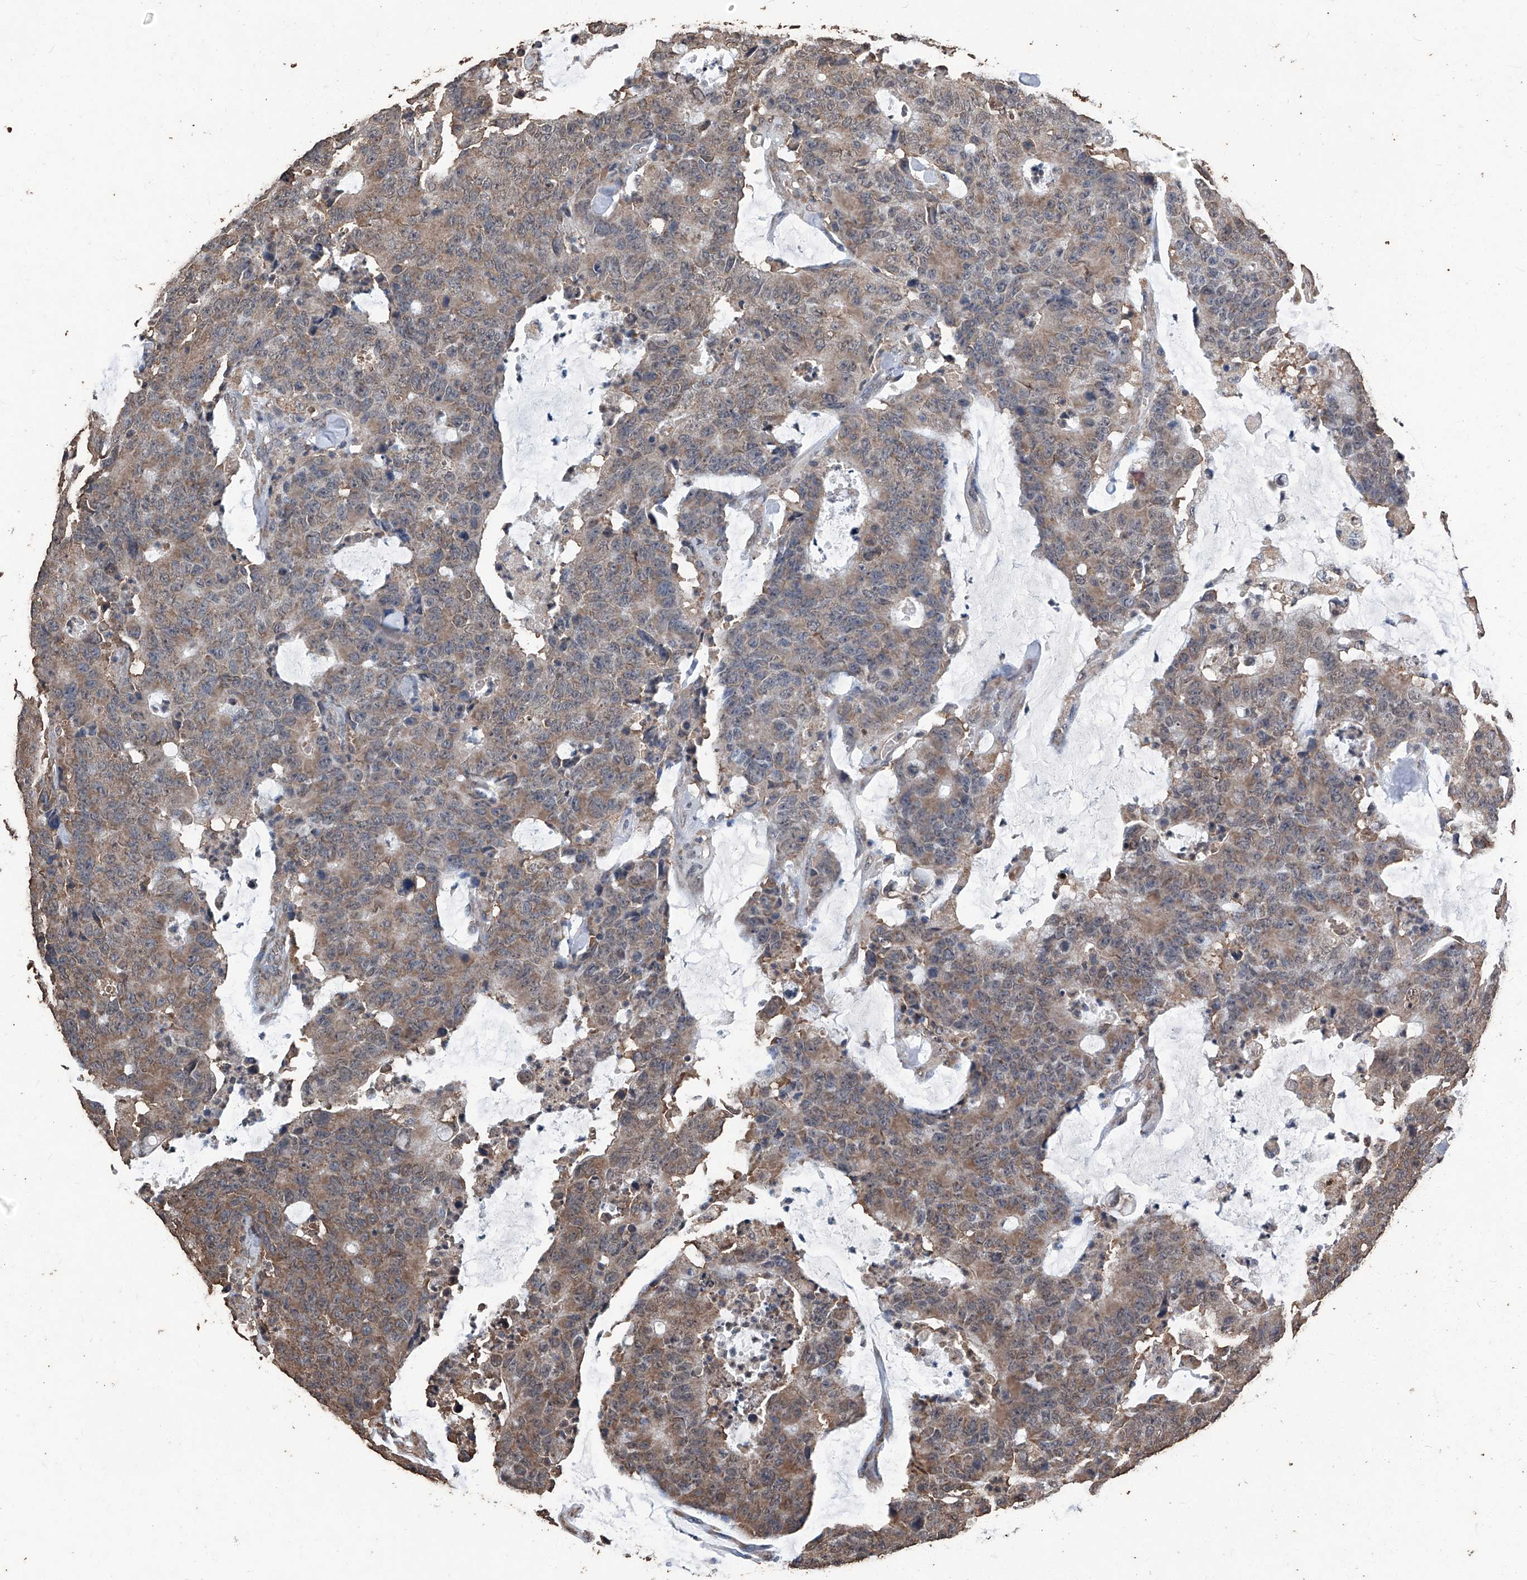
{"staining": {"intensity": "moderate", "quantity": ">75%", "location": "cytoplasmic/membranous"}, "tissue": "colorectal cancer", "cell_type": "Tumor cells", "image_type": "cancer", "snomed": [{"axis": "morphology", "description": "Adenocarcinoma, NOS"}, {"axis": "topography", "description": "Colon"}], "caption": "Moderate cytoplasmic/membranous protein staining is appreciated in about >75% of tumor cells in colorectal adenocarcinoma. (DAB IHC with brightfield microscopy, high magnification).", "gene": "STARD7", "patient": {"sex": "female", "age": 86}}